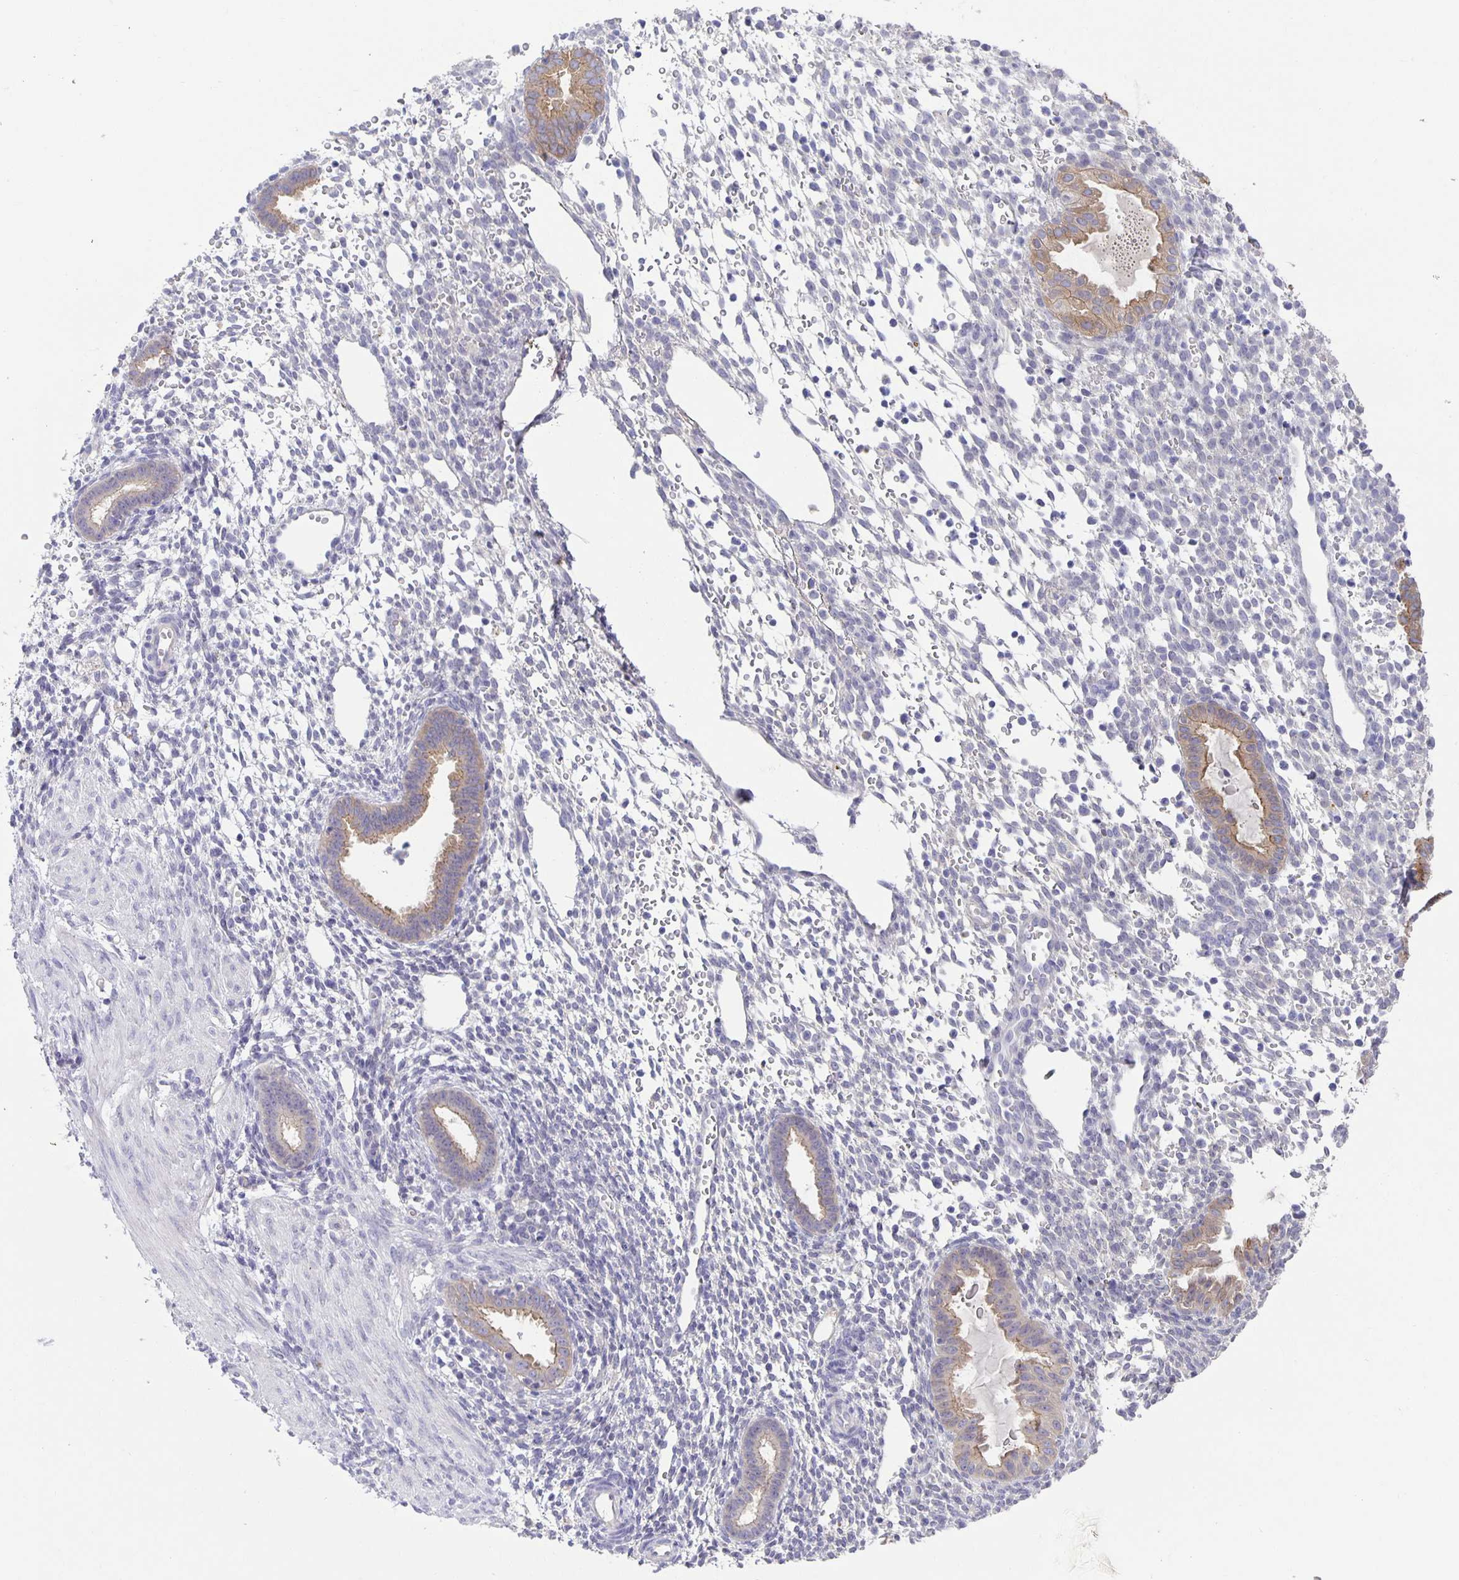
{"staining": {"intensity": "negative", "quantity": "none", "location": "none"}, "tissue": "endometrium", "cell_type": "Cells in endometrial stroma", "image_type": "normal", "snomed": [{"axis": "morphology", "description": "Normal tissue, NOS"}, {"axis": "topography", "description": "Endometrium"}], "caption": "The IHC image has no significant staining in cells in endometrial stroma of endometrium.", "gene": "PTPN3", "patient": {"sex": "female", "age": 36}}